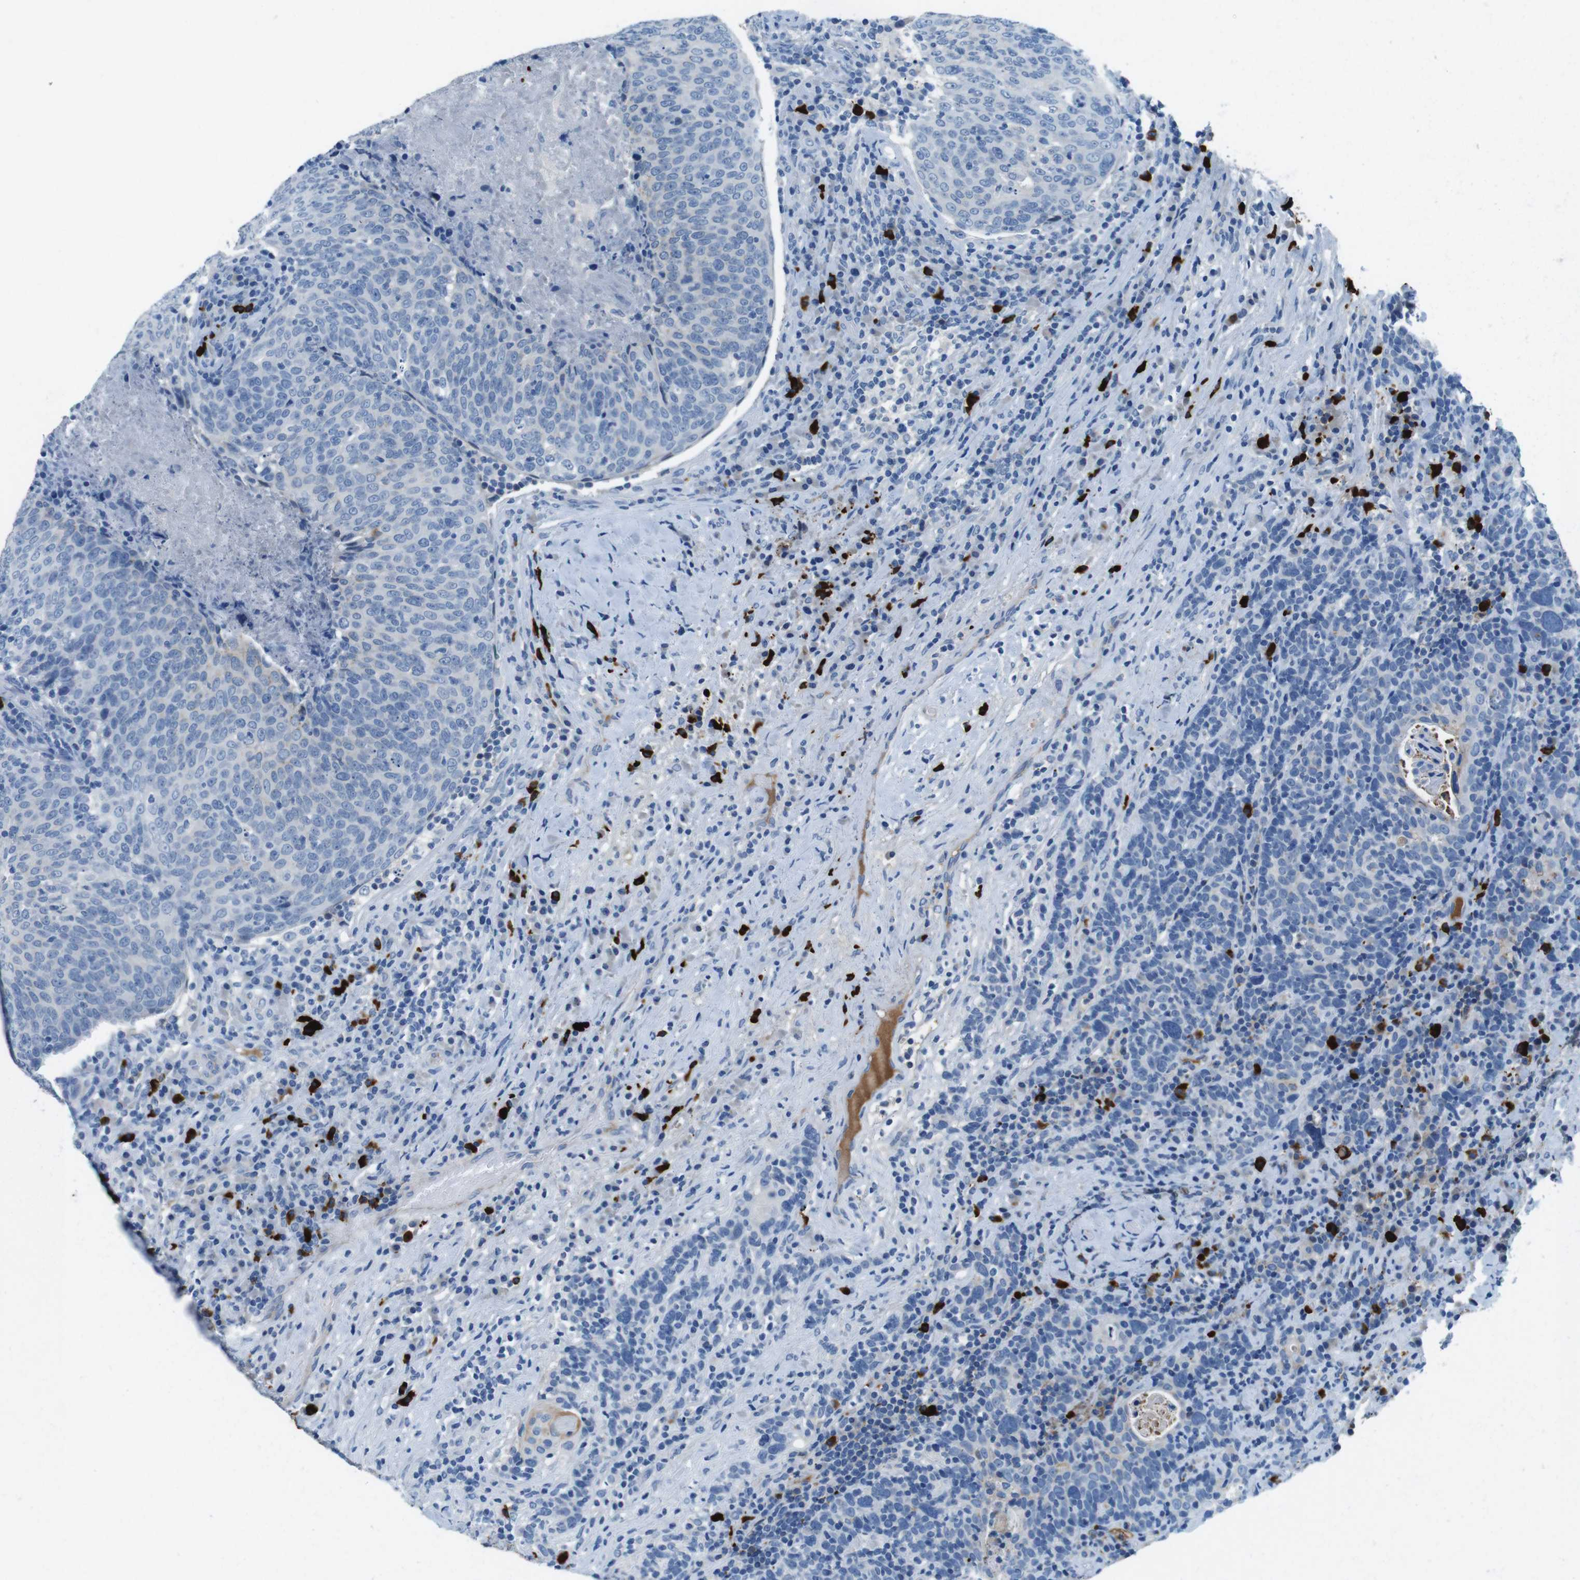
{"staining": {"intensity": "negative", "quantity": "none", "location": "none"}, "tissue": "head and neck cancer", "cell_type": "Tumor cells", "image_type": "cancer", "snomed": [{"axis": "morphology", "description": "Squamous cell carcinoma, NOS"}, {"axis": "morphology", "description": "Squamous cell carcinoma, metastatic, NOS"}, {"axis": "topography", "description": "Lymph node"}, {"axis": "topography", "description": "Head-Neck"}], "caption": "This is an immunohistochemistry micrograph of human head and neck cancer. There is no staining in tumor cells.", "gene": "SLC35A3", "patient": {"sex": "male", "age": 62}}